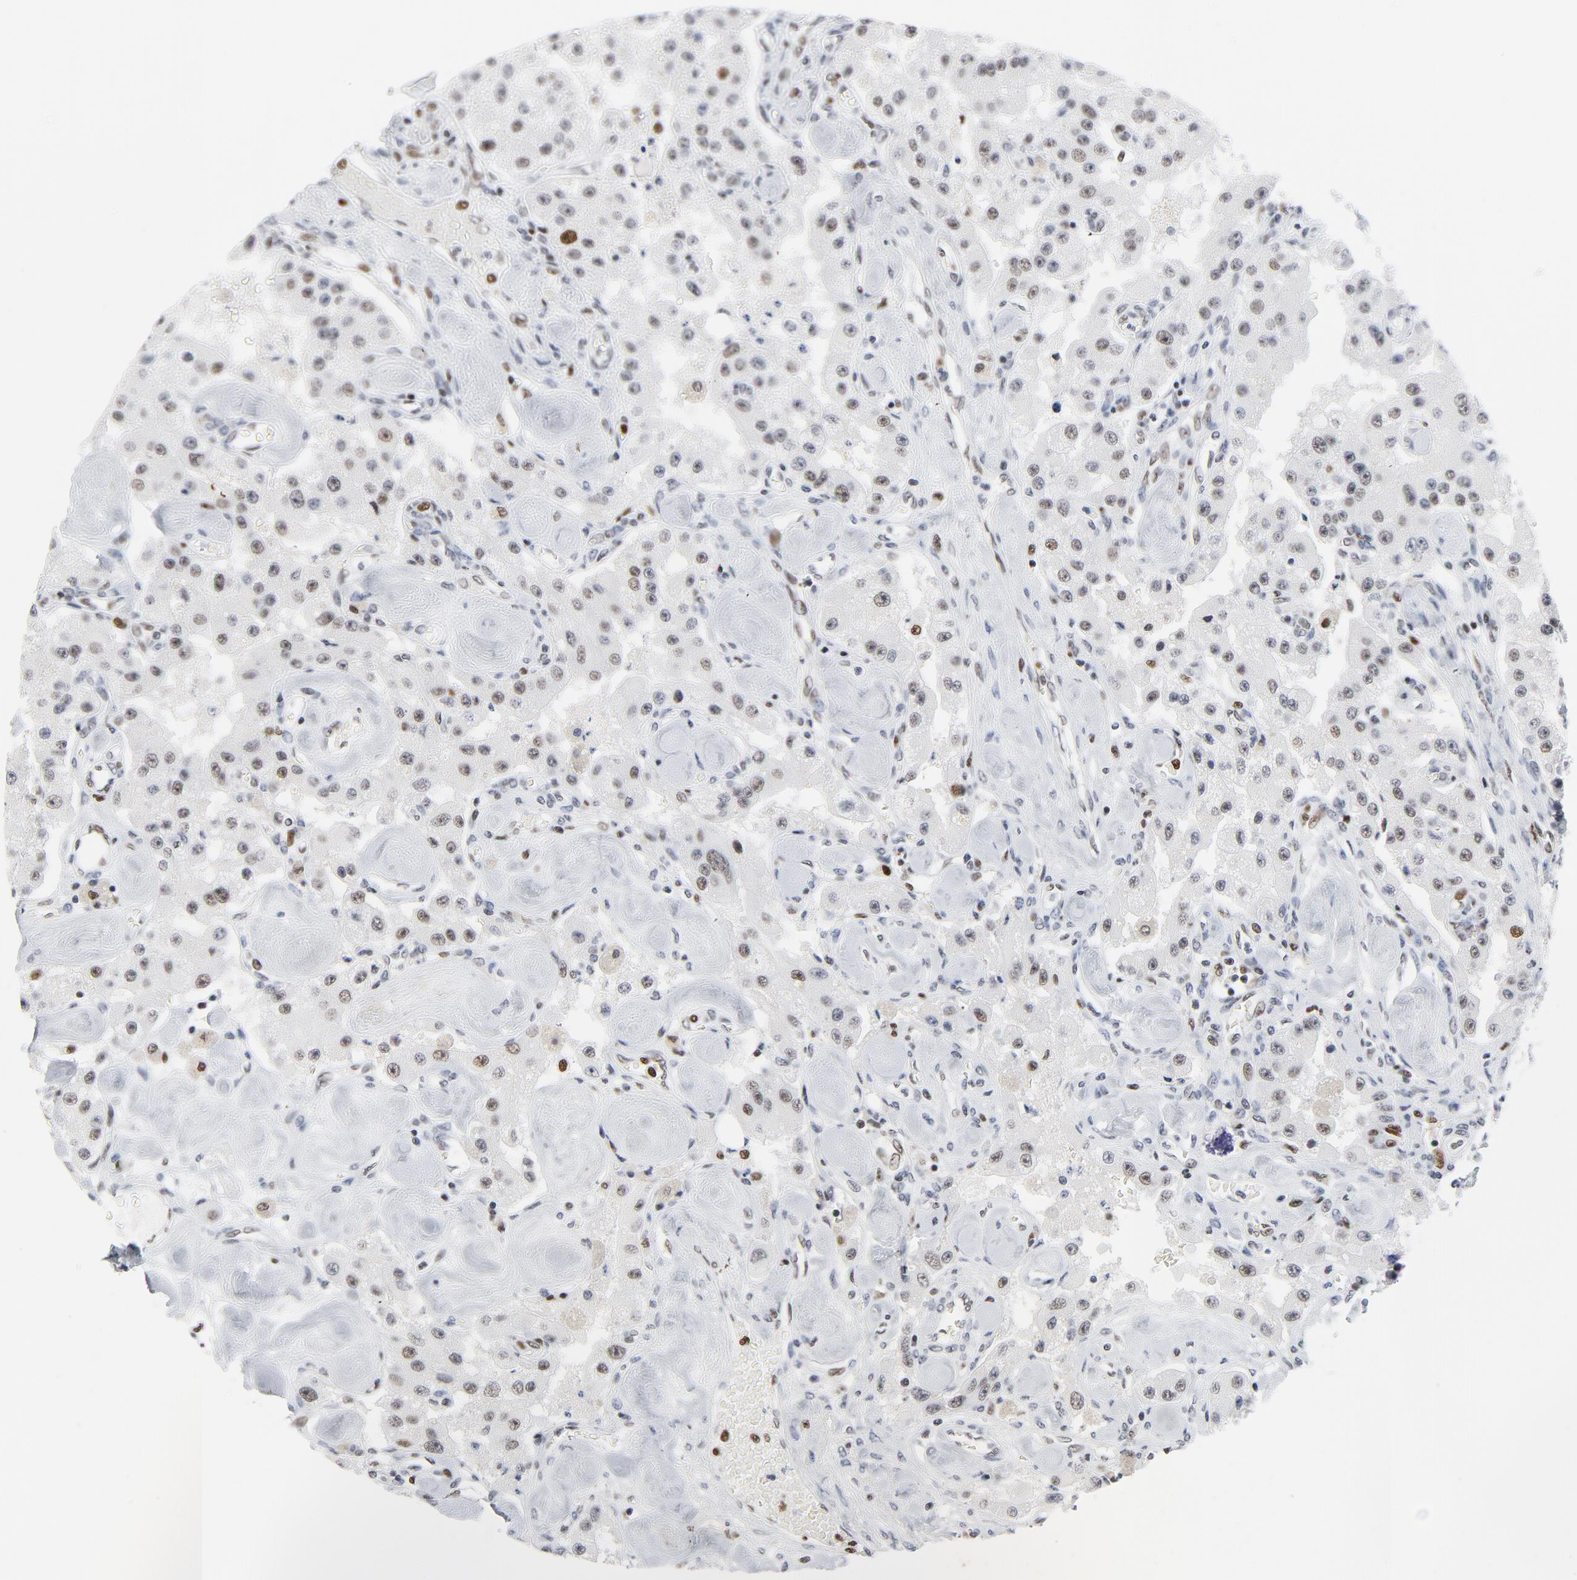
{"staining": {"intensity": "weak", "quantity": "25%-75%", "location": "nuclear"}, "tissue": "carcinoid", "cell_type": "Tumor cells", "image_type": "cancer", "snomed": [{"axis": "morphology", "description": "Carcinoid, malignant, NOS"}, {"axis": "topography", "description": "Pancreas"}], "caption": "Protein staining by immunohistochemistry (IHC) displays weak nuclear positivity in about 25%-75% of tumor cells in carcinoid (malignant).", "gene": "POLD1", "patient": {"sex": "male", "age": 41}}